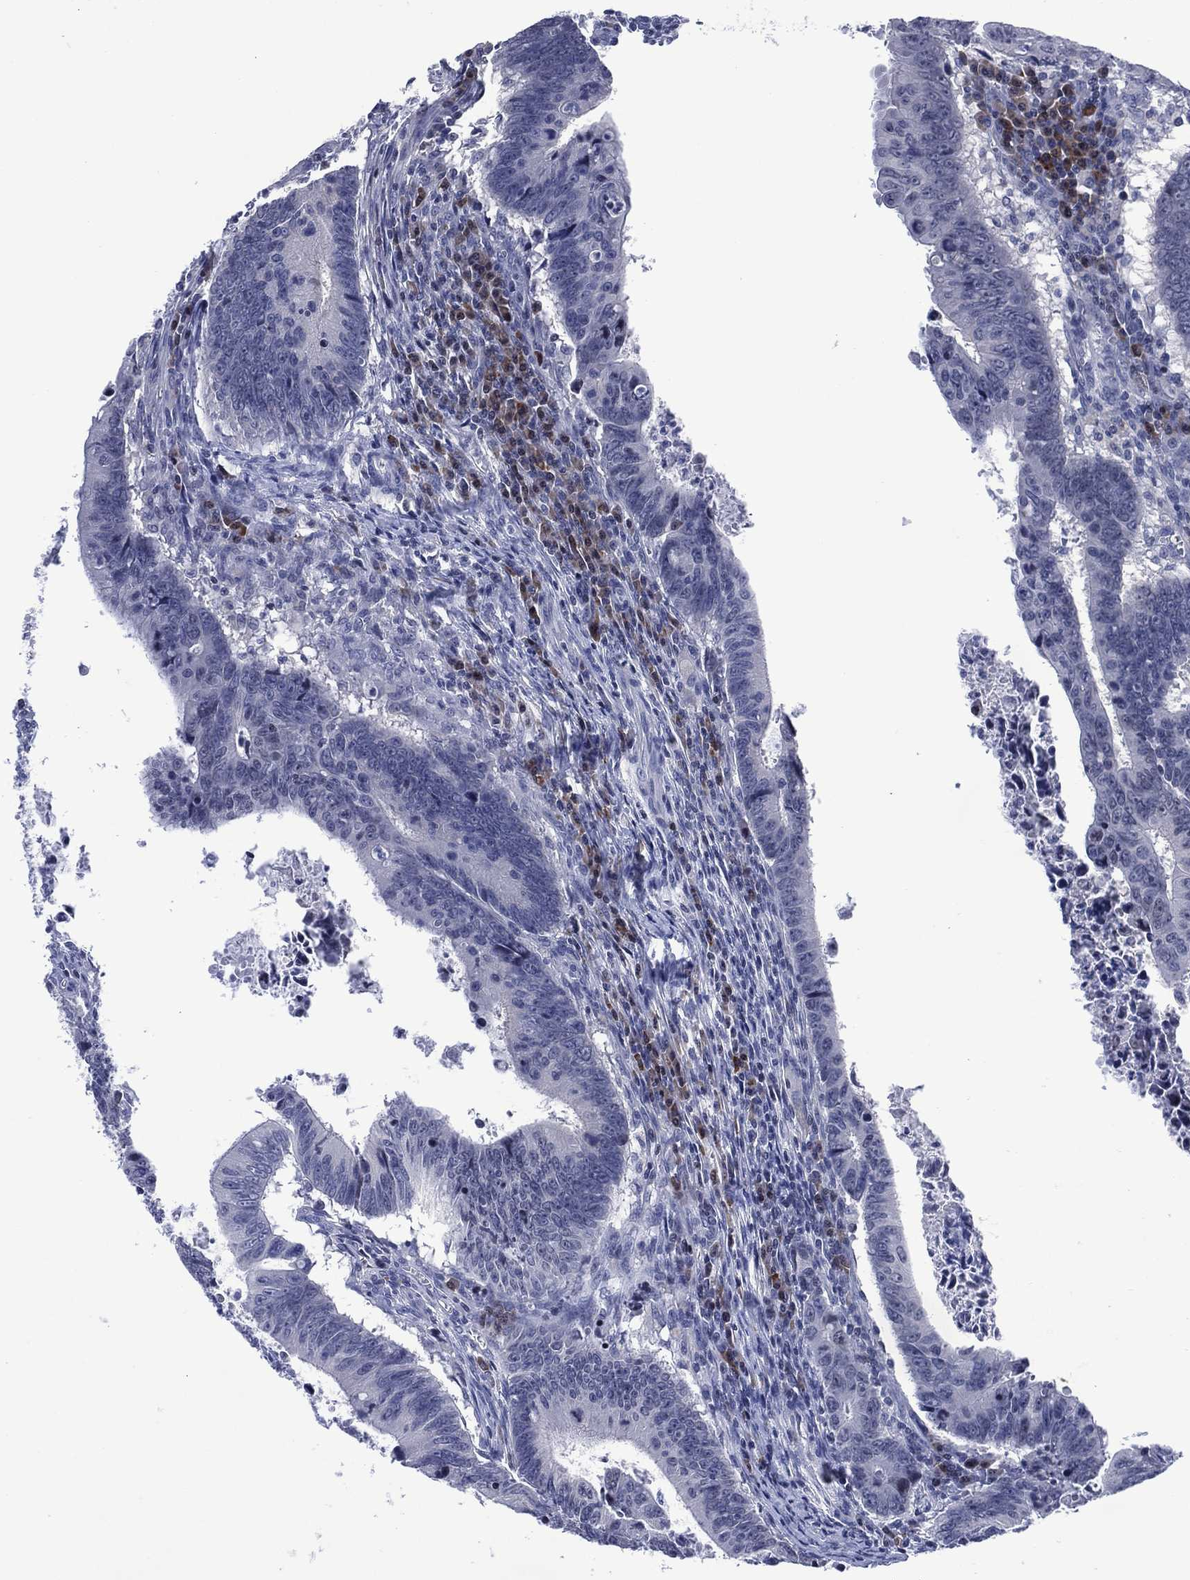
{"staining": {"intensity": "negative", "quantity": "none", "location": "none"}, "tissue": "colorectal cancer", "cell_type": "Tumor cells", "image_type": "cancer", "snomed": [{"axis": "morphology", "description": "Adenocarcinoma, NOS"}, {"axis": "topography", "description": "Colon"}], "caption": "Photomicrograph shows no significant protein positivity in tumor cells of adenocarcinoma (colorectal).", "gene": "USP26", "patient": {"sex": "female", "age": 87}}